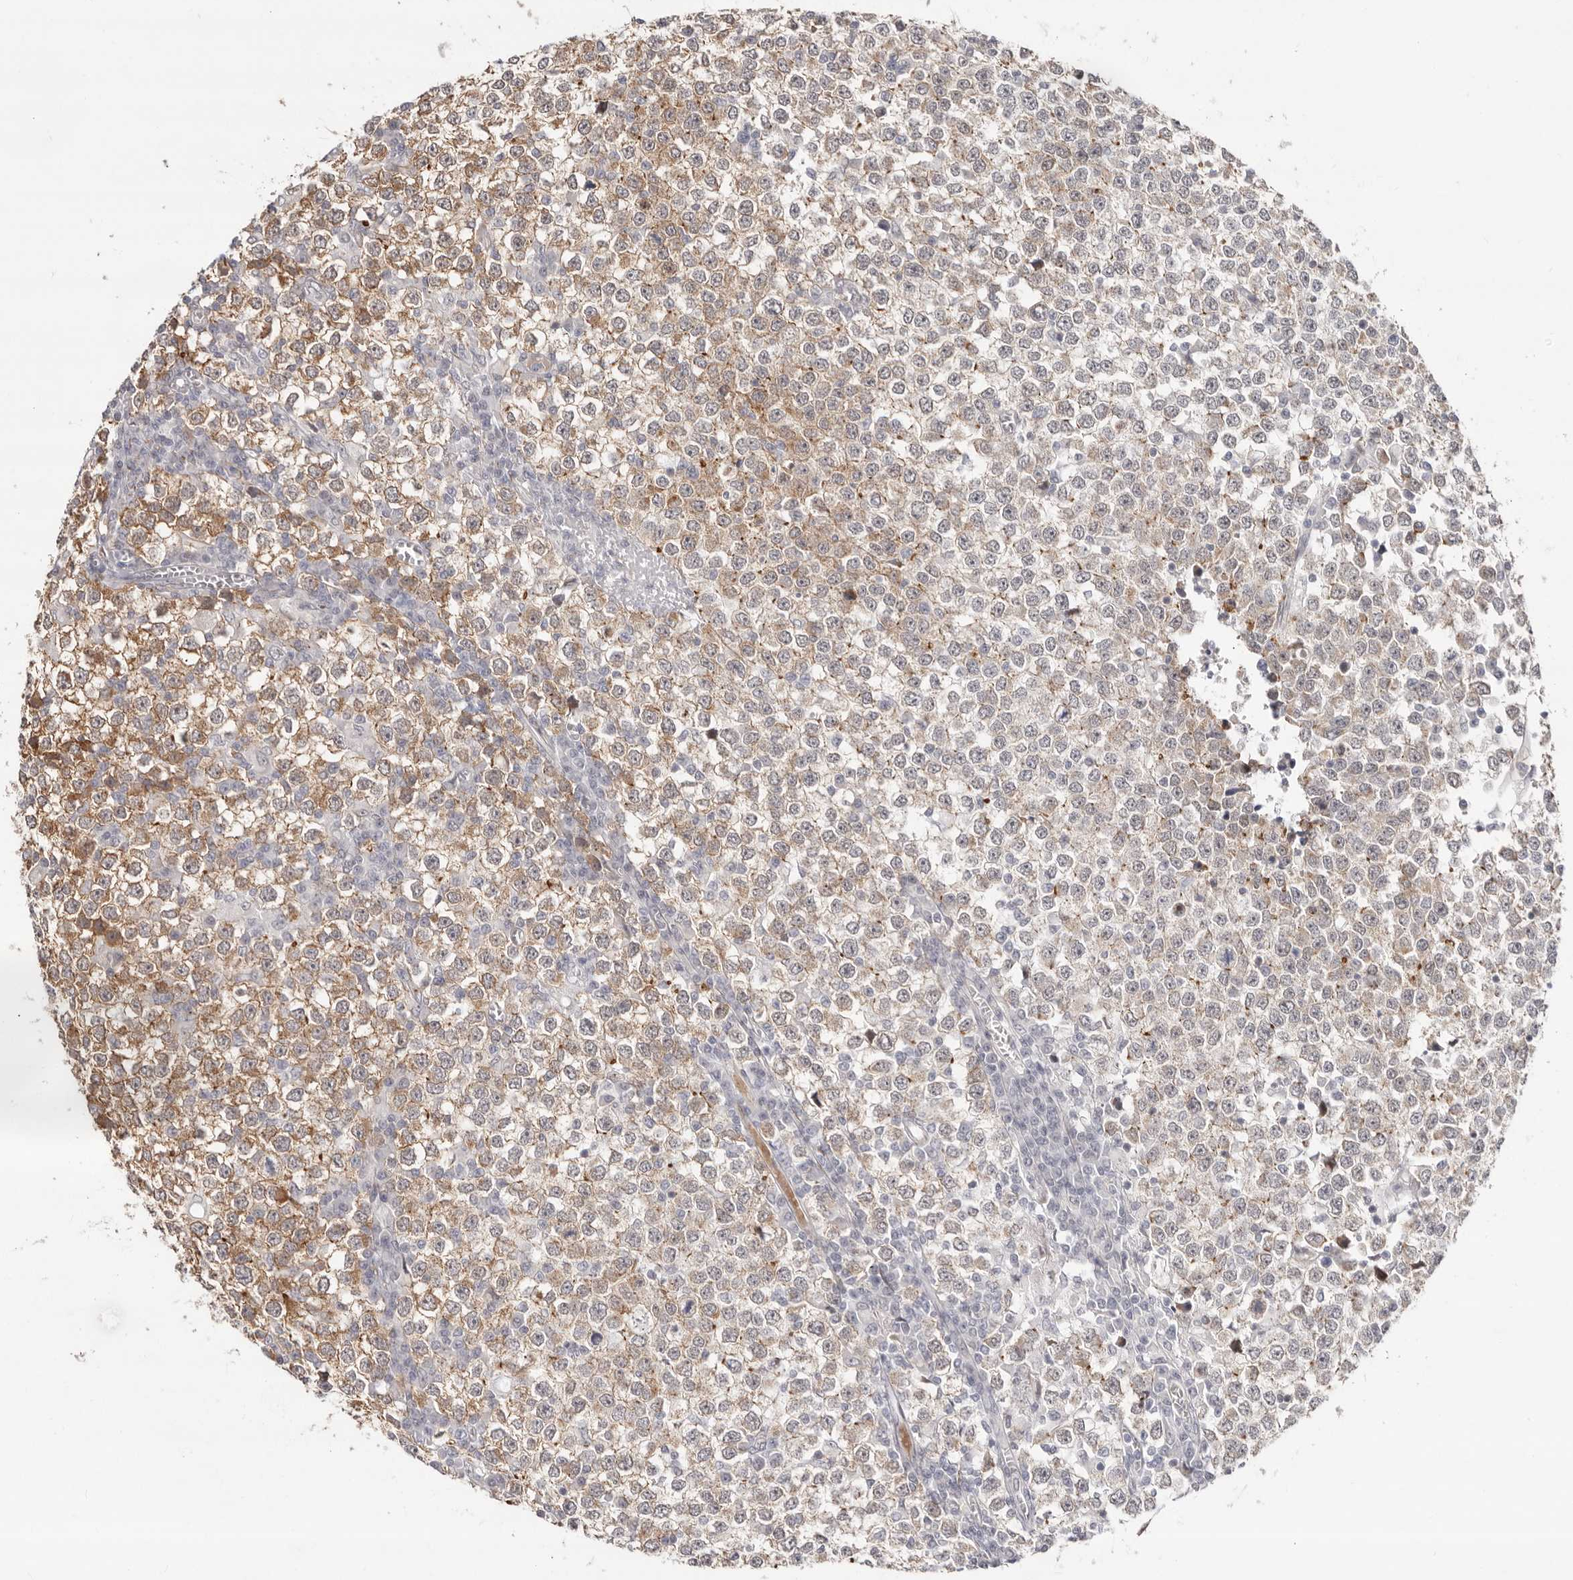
{"staining": {"intensity": "moderate", "quantity": "25%-75%", "location": "cytoplasmic/membranous"}, "tissue": "testis cancer", "cell_type": "Tumor cells", "image_type": "cancer", "snomed": [{"axis": "morphology", "description": "Seminoma, NOS"}, {"axis": "topography", "description": "Testis"}], "caption": "Human testis seminoma stained with a protein marker demonstrates moderate staining in tumor cells.", "gene": "SZT2", "patient": {"sex": "male", "age": 65}}